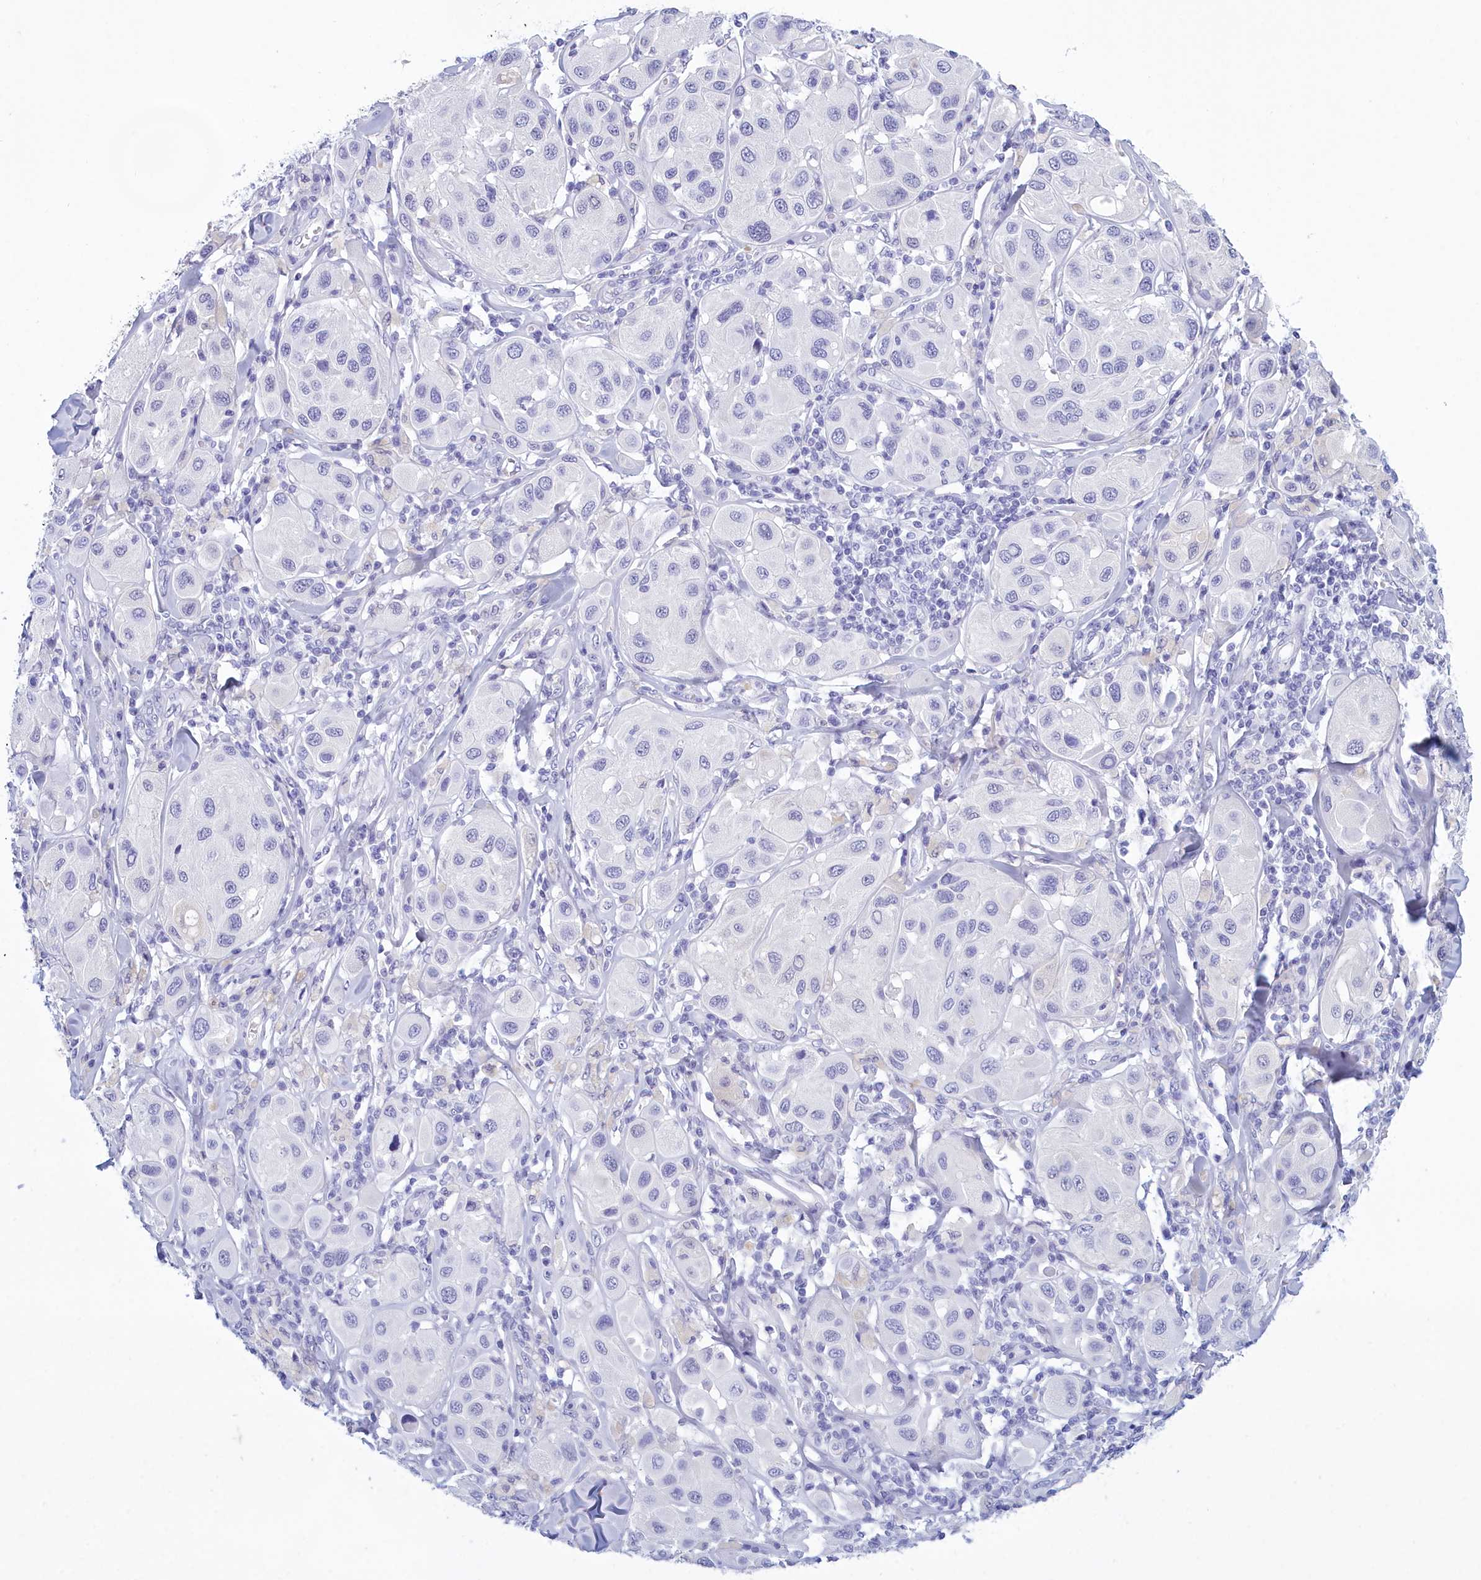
{"staining": {"intensity": "negative", "quantity": "none", "location": "none"}, "tissue": "melanoma", "cell_type": "Tumor cells", "image_type": "cancer", "snomed": [{"axis": "morphology", "description": "Malignant melanoma, Metastatic site"}, {"axis": "topography", "description": "Skin"}], "caption": "Malignant melanoma (metastatic site) stained for a protein using immunohistochemistry (IHC) demonstrates no expression tumor cells.", "gene": "TMEM97", "patient": {"sex": "male", "age": 41}}